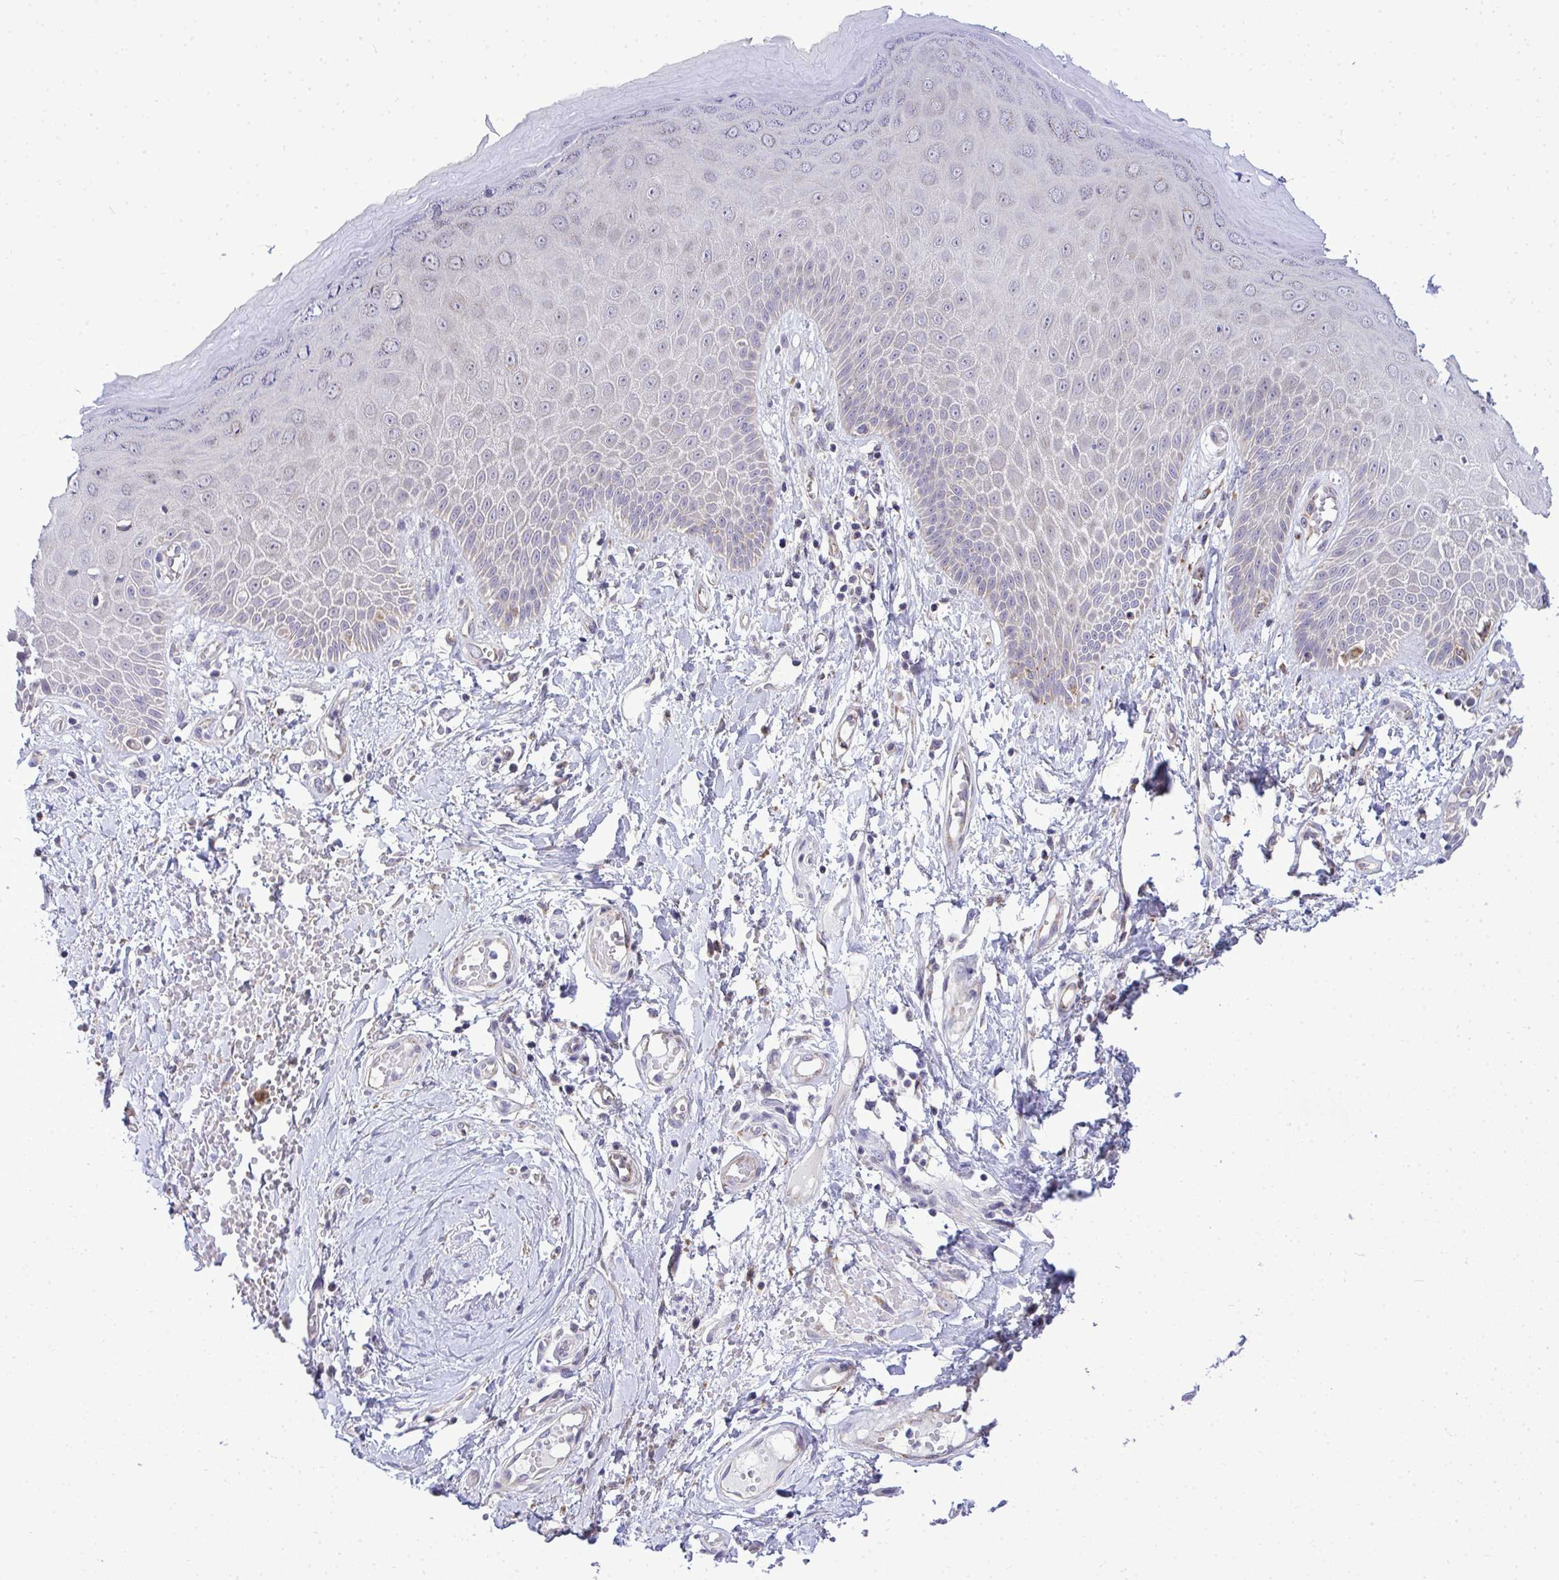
{"staining": {"intensity": "weak", "quantity": "<25%", "location": "cytoplasmic/membranous"}, "tissue": "skin", "cell_type": "Epidermal cells", "image_type": "normal", "snomed": [{"axis": "morphology", "description": "Normal tissue, NOS"}, {"axis": "topography", "description": "Anal"}, {"axis": "topography", "description": "Peripheral nerve tissue"}], "caption": "Epidermal cells are negative for protein expression in benign human skin. (Brightfield microscopy of DAB (3,3'-diaminobenzidine) immunohistochemistry (IHC) at high magnification).", "gene": "XAF1", "patient": {"sex": "male", "age": 78}}